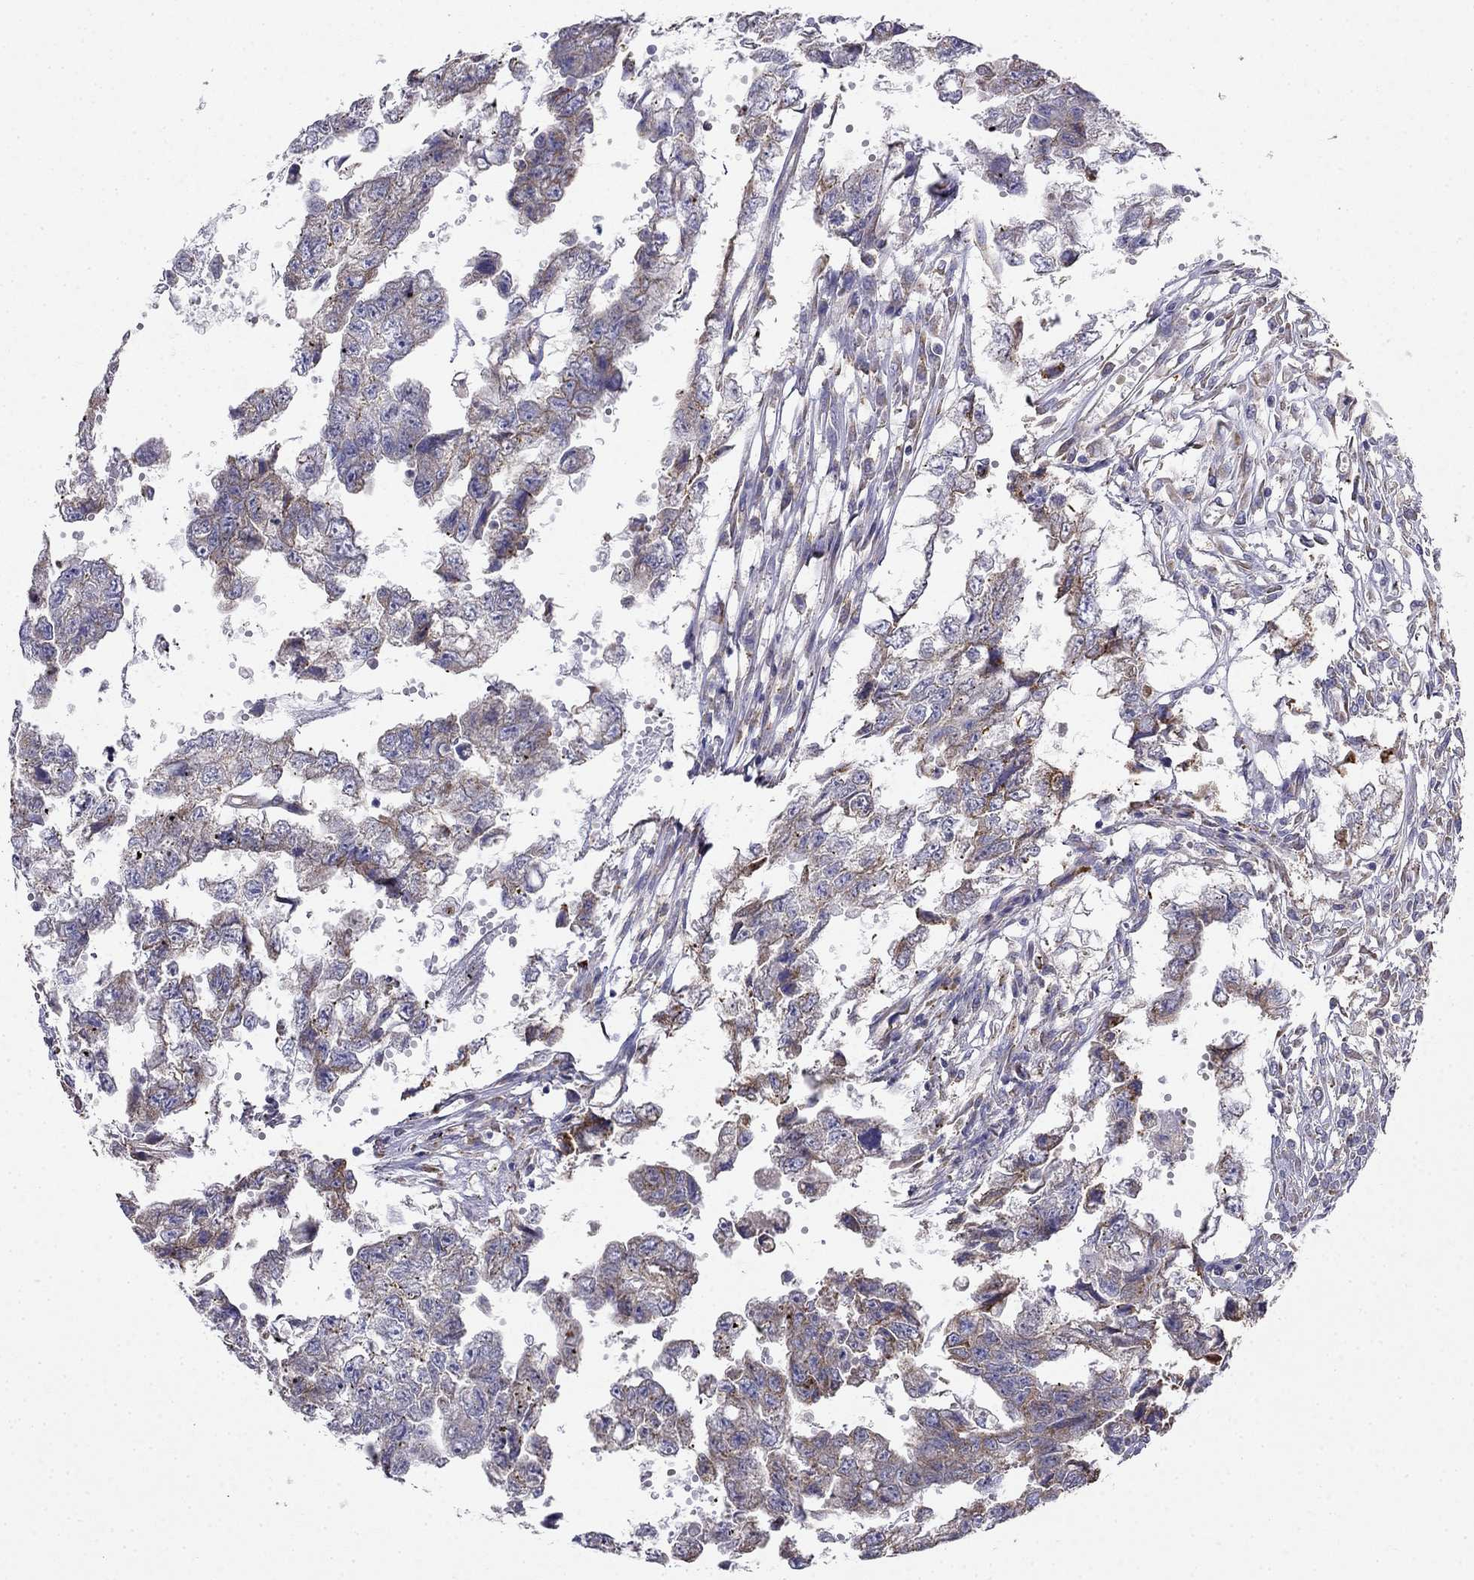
{"staining": {"intensity": "moderate", "quantity": "<25%", "location": "cytoplasmic/membranous"}, "tissue": "testis cancer", "cell_type": "Tumor cells", "image_type": "cancer", "snomed": [{"axis": "morphology", "description": "Carcinoma, Embryonal, NOS"}, {"axis": "morphology", "description": "Teratoma, malignant, NOS"}, {"axis": "topography", "description": "Testis"}], "caption": "Testis teratoma (malignant) stained with immunohistochemistry (IHC) shows moderate cytoplasmic/membranous positivity in about <25% of tumor cells.", "gene": "LONRF2", "patient": {"sex": "male", "age": 44}}